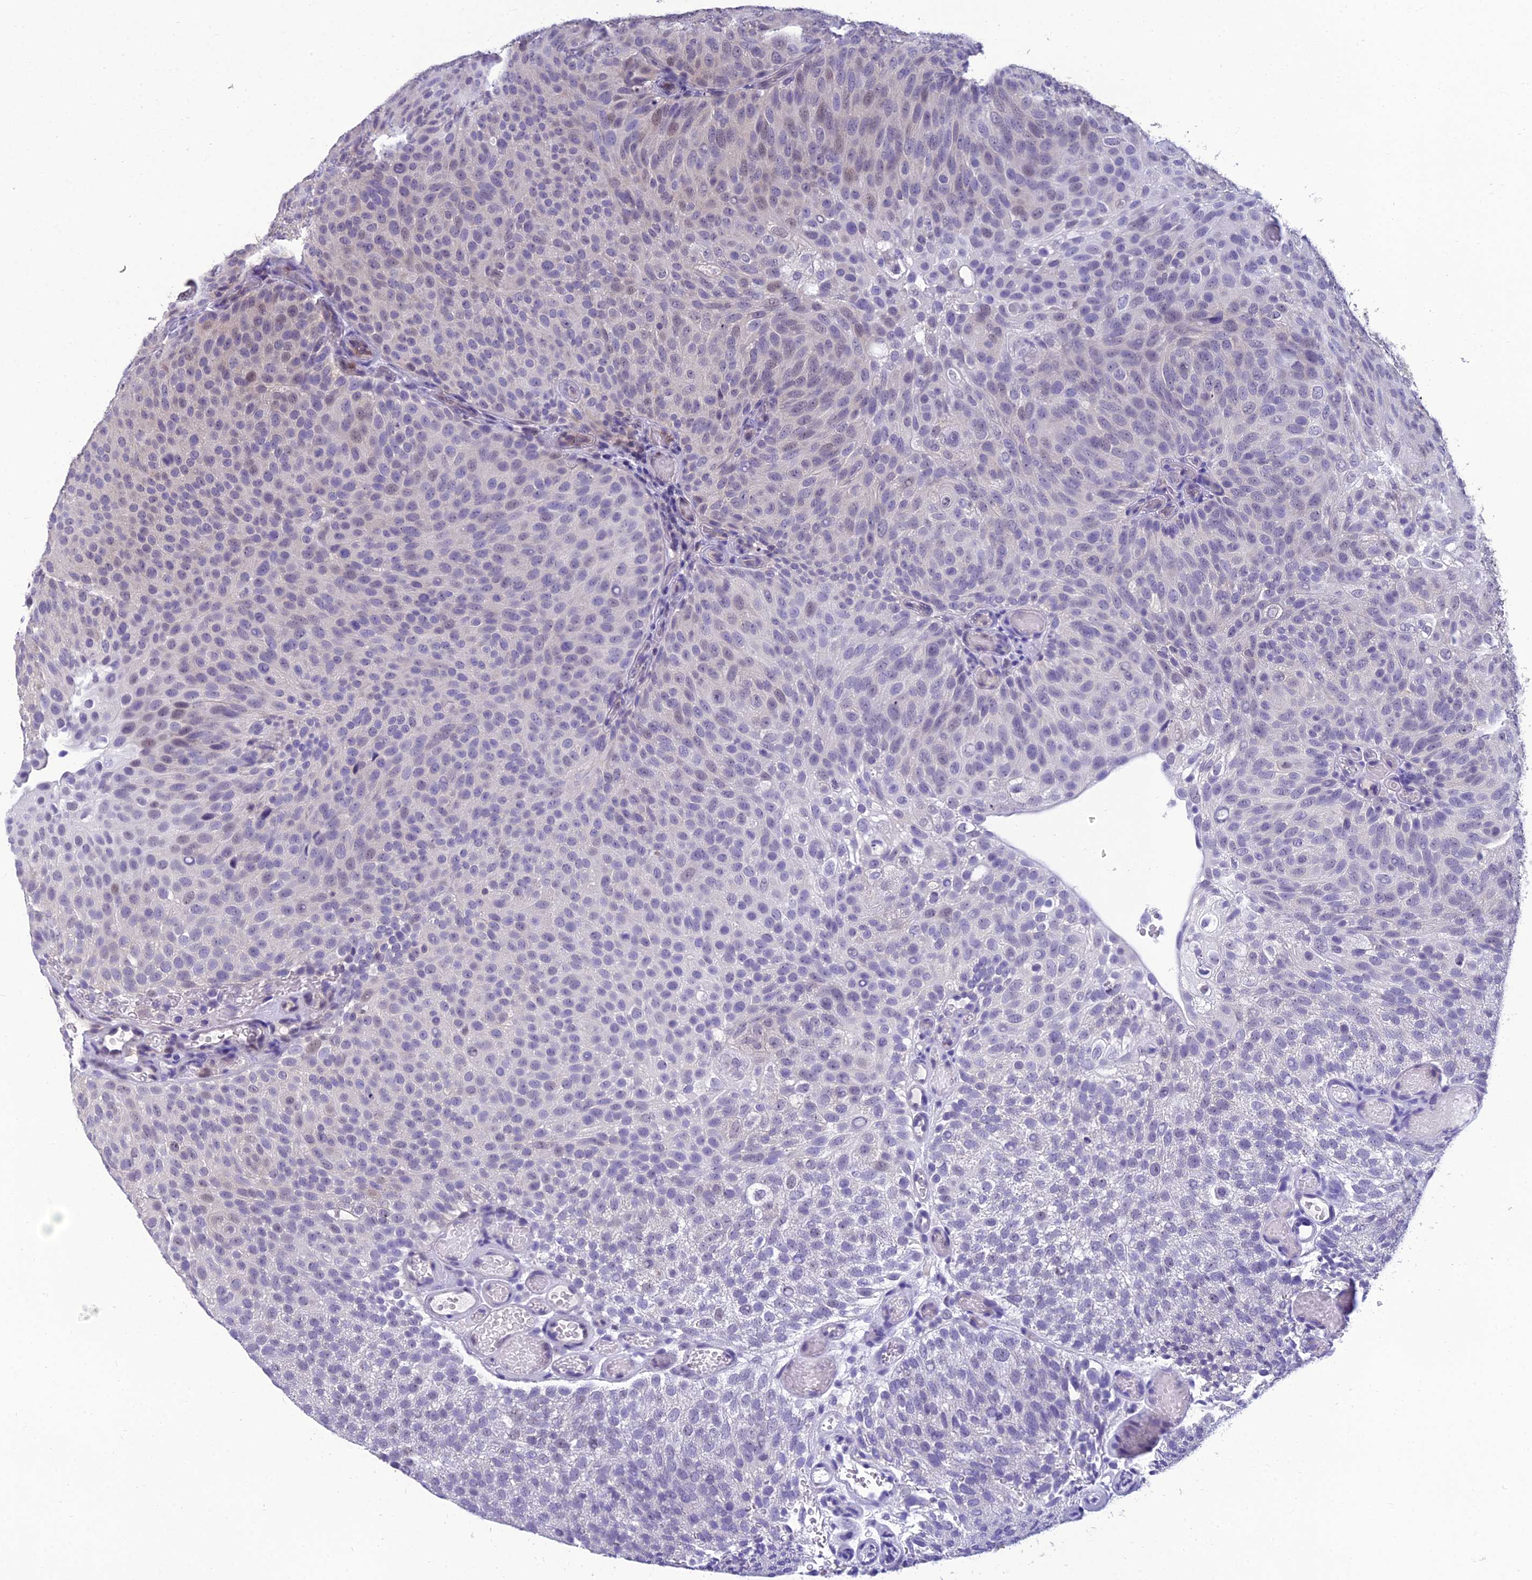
{"staining": {"intensity": "negative", "quantity": "none", "location": "none"}, "tissue": "urothelial cancer", "cell_type": "Tumor cells", "image_type": "cancer", "snomed": [{"axis": "morphology", "description": "Urothelial carcinoma, Low grade"}, {"axis": "topography", "description": "Urinary bladder"}], "caption": "Immunohistochemistry of human urothelial cancer displays no staining in tumor cells.", "gene": "GRWD1", "patient": {"sex": "male", "age": 78}}